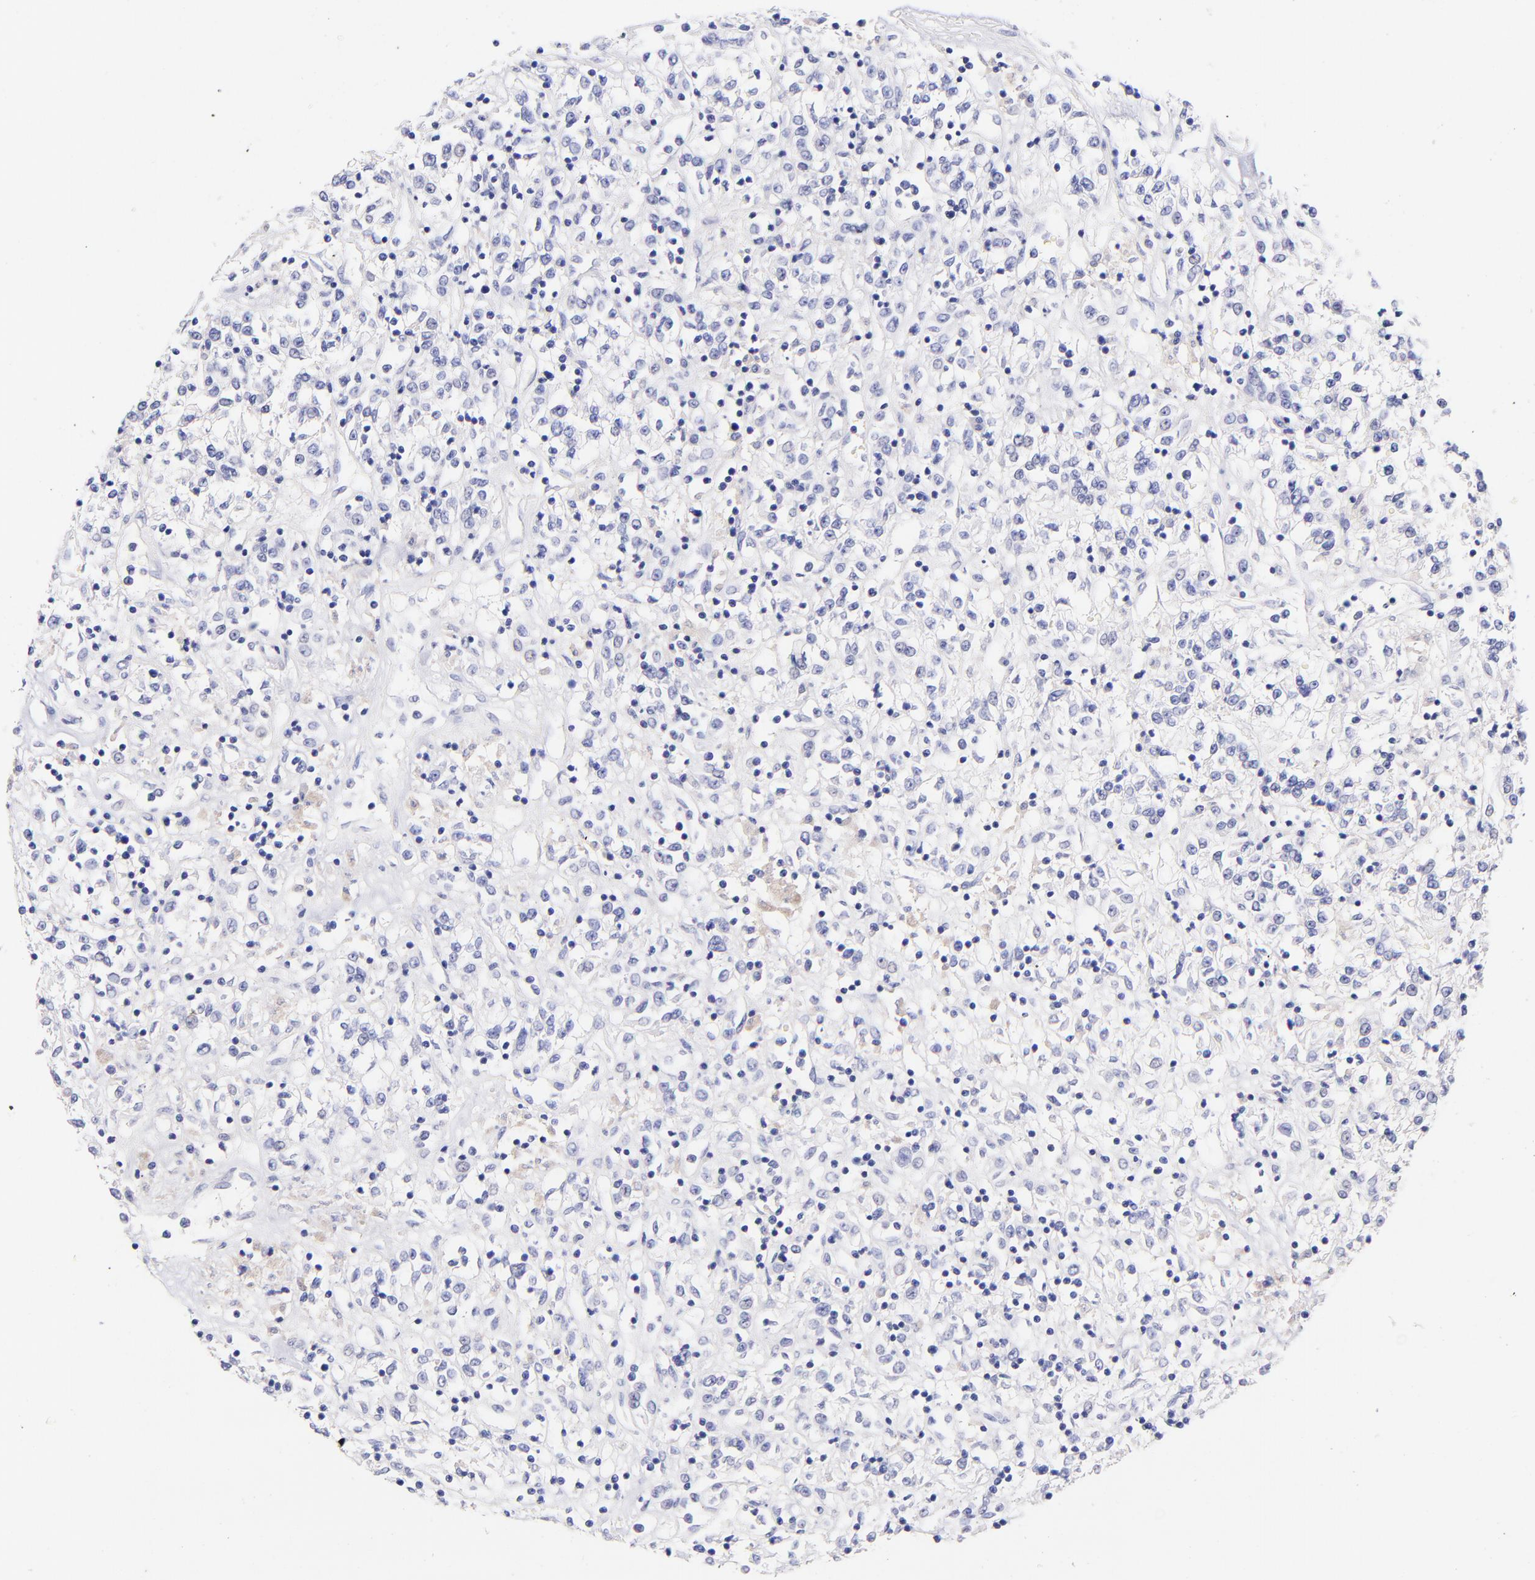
{"staining": {"intensity": "negative", "quantity": "none", "location": "none"}, "tissue": "renal cancer", "cell_type": "Tumor cells", "image_type": "cancer", "snomed": [{"axis": "morphology", "description": "Adenocarcinoma, NOS"}, {"axis": "topography", "description": "Kidney"}], "caption": "Tumor cells show no significant protein positivity in renal adenocarcinoma. (DAB (3,3'-diaminobenzidine) IHC visualized using brightfield microscopy, high magnification).", "gene": "RAB3B", "patient": {"sex": "female", "age": 76}}